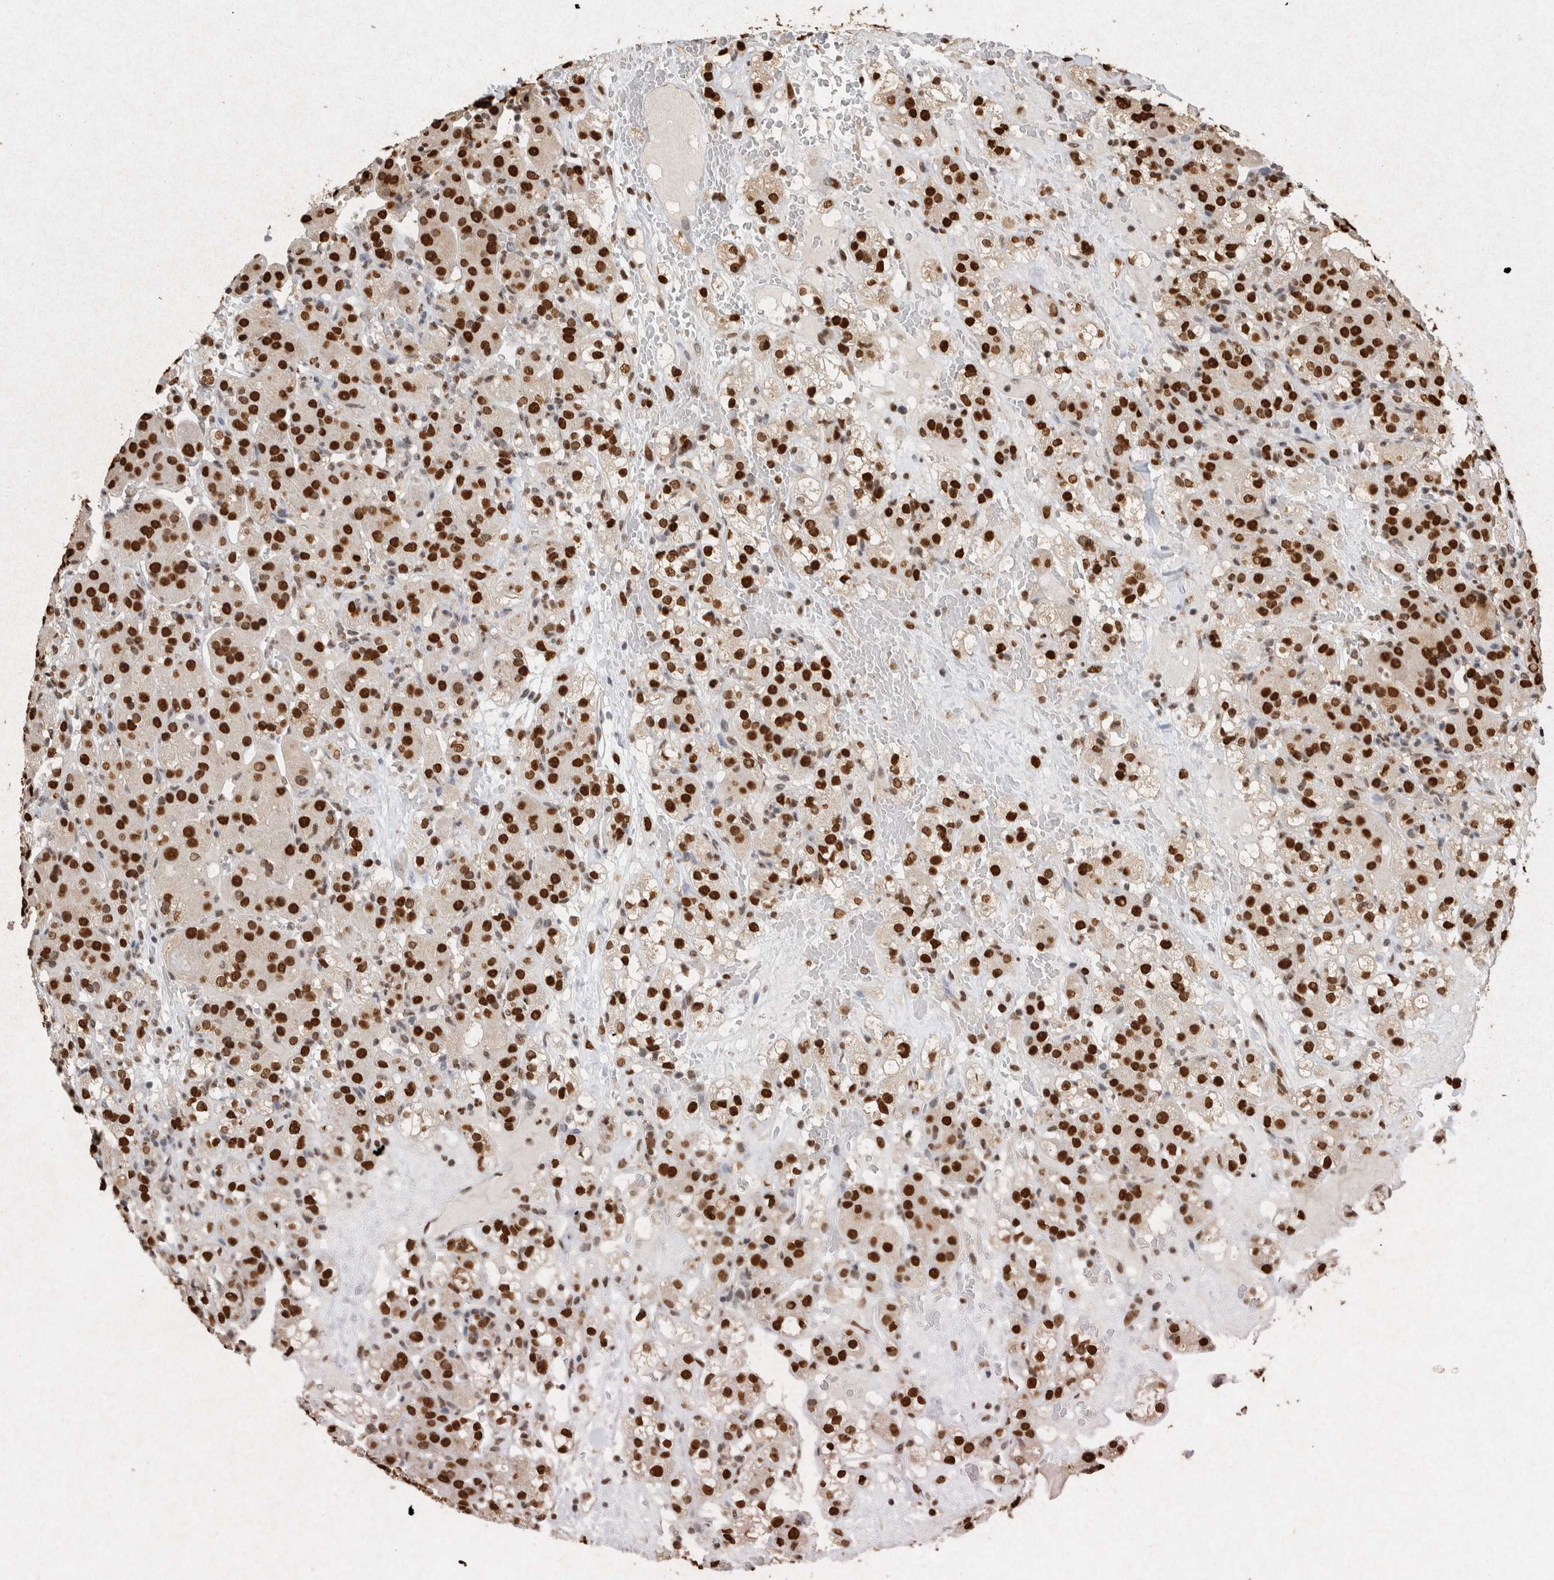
{"staining": {"intensity": "strong", "quantity": ">75%", "location": "nuclear"}, "tissue": "renal cancer", "cell_type": "Tumor cells", "image_type": "cancer", "snomed": [{"axis": "morphology", "description": "Normal tissue, NOS"}, {"axis": "morphology", "description": "Adenocarcinoma, NOS"}, {"axis": "topography", "description": "Kidney"}], "caption": "Renal adenocarcinoma stained with DAB (3,3'-diaminobenzidine) IHC reveals high levels of strong nuclear positivity in about >75% of tumor cells.", "gene": "HDGF", "patient": {"sex": "male", "age": 61}}